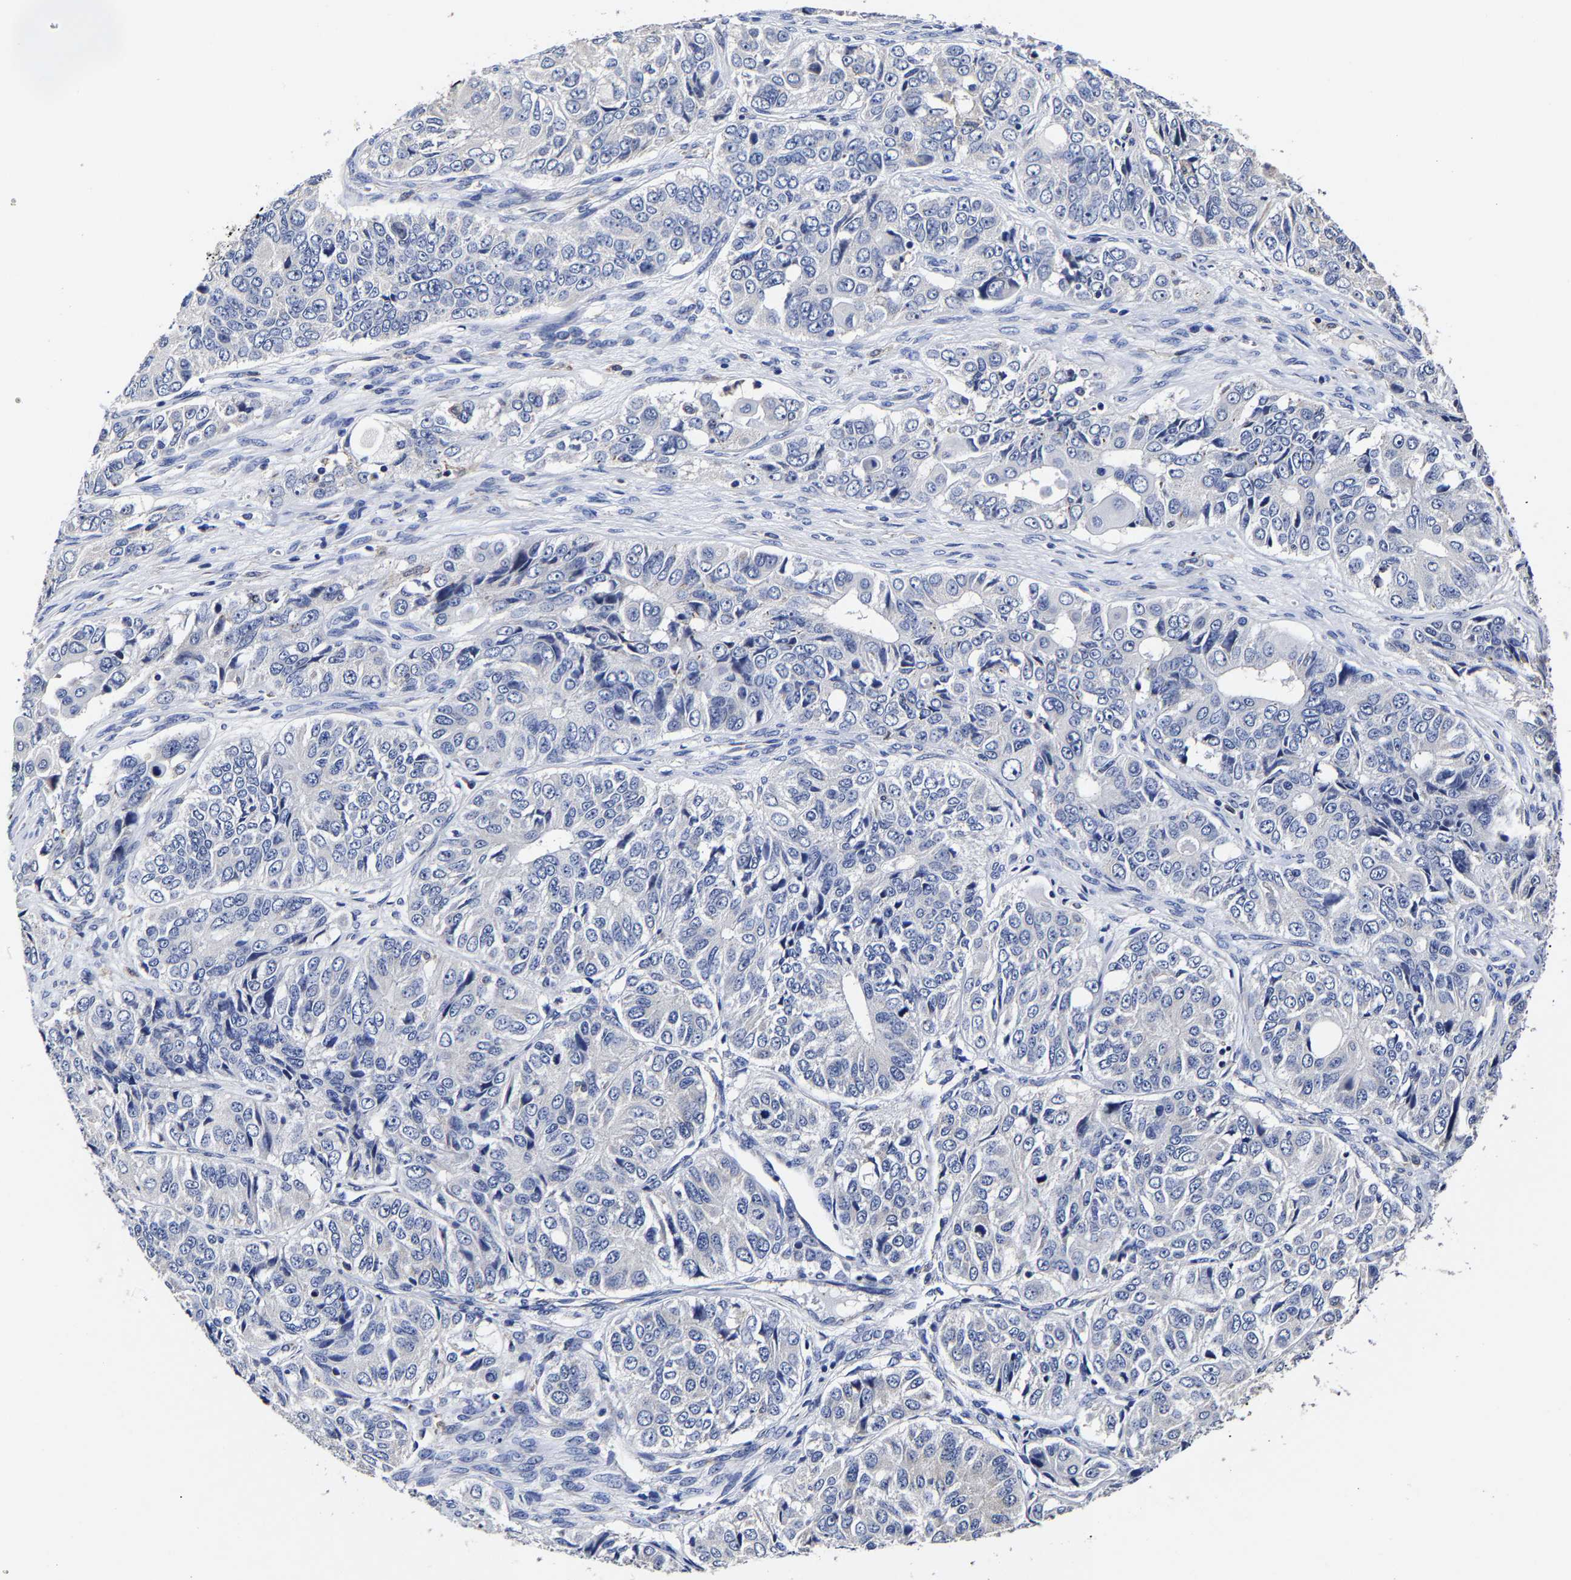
{"staining": {"intensity": "negative", "quantity": "none", "location": "none"}, "tissue": "ovarian cancer", "cell_type": "Tumor cells", "image_type": "cancer", "snomed": [{"axis": "morphology", "description": "Carcinoma, endometroid"}, {"axis": "topography", "description": "Ovary"}], "caption": "An image of endometroid carcinoma (ovarian) stained for a protein displays no brown staining in tumor cells. The staining was performed using DAB to visualize the protein expression in brown, while the nuclei were stained in blue with hematoxylin (Magnification: 20x).", "gene": "AASS", "patient": {"sex": "female", "age": 51}}